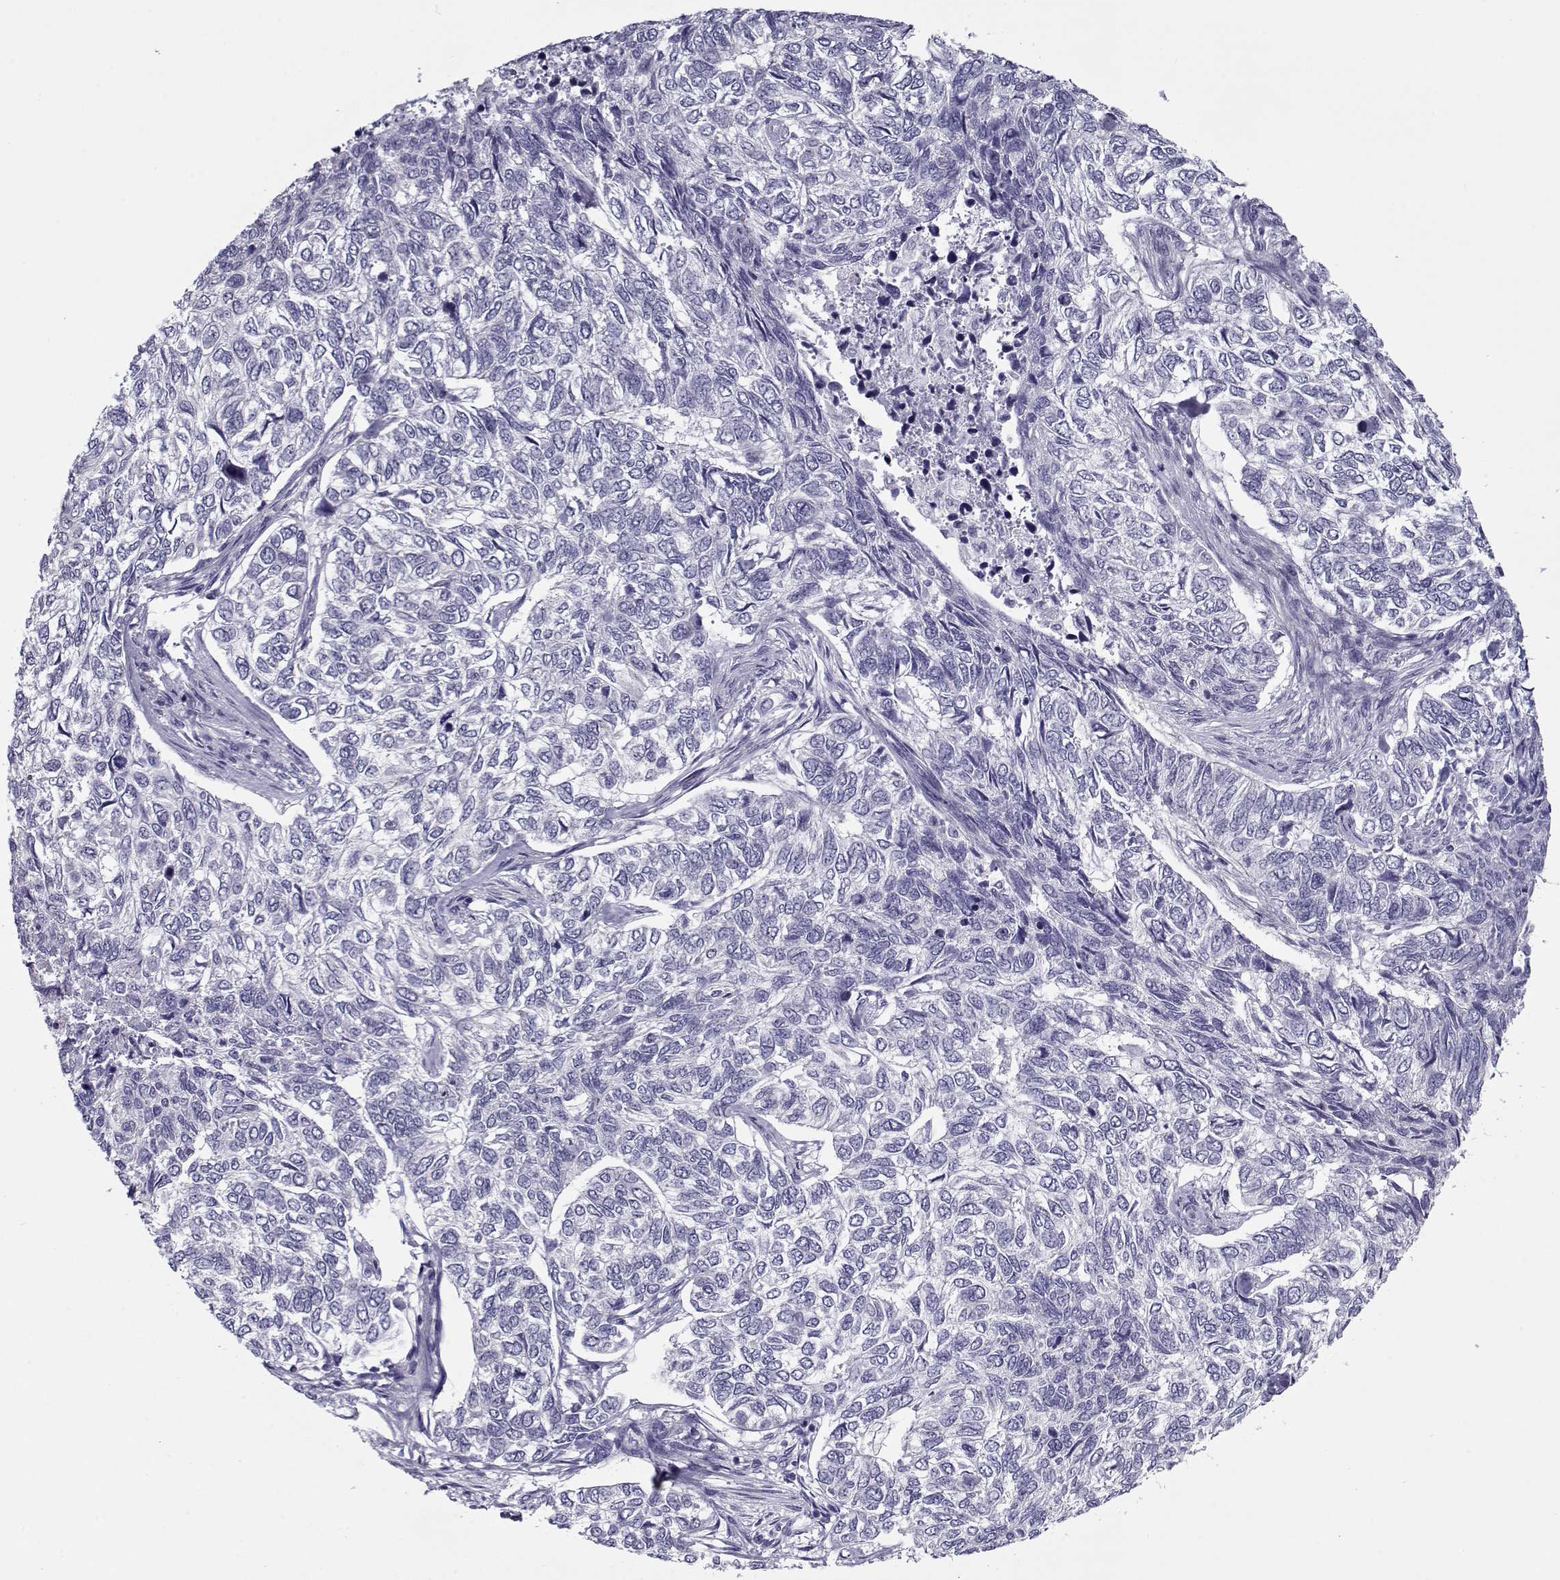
{"staining": {"intensity": "negative", "quantity": "none", "location": "none"}, "tissue": "skin cancer", "cell_type": "Tumor cells", "image_type": "cancer", "snomed": [{"axis": "morphology", "description": "Basal cell carcinoma"}, {"axis": "topography", "description": "Skin"}], "caption": "Human skin cancer stained for a protein using immunohistochemistry demonstrates no positivity in tumor cells.", "gene": "PP2D1", "patient": {"sex": "female", "age": 65}}